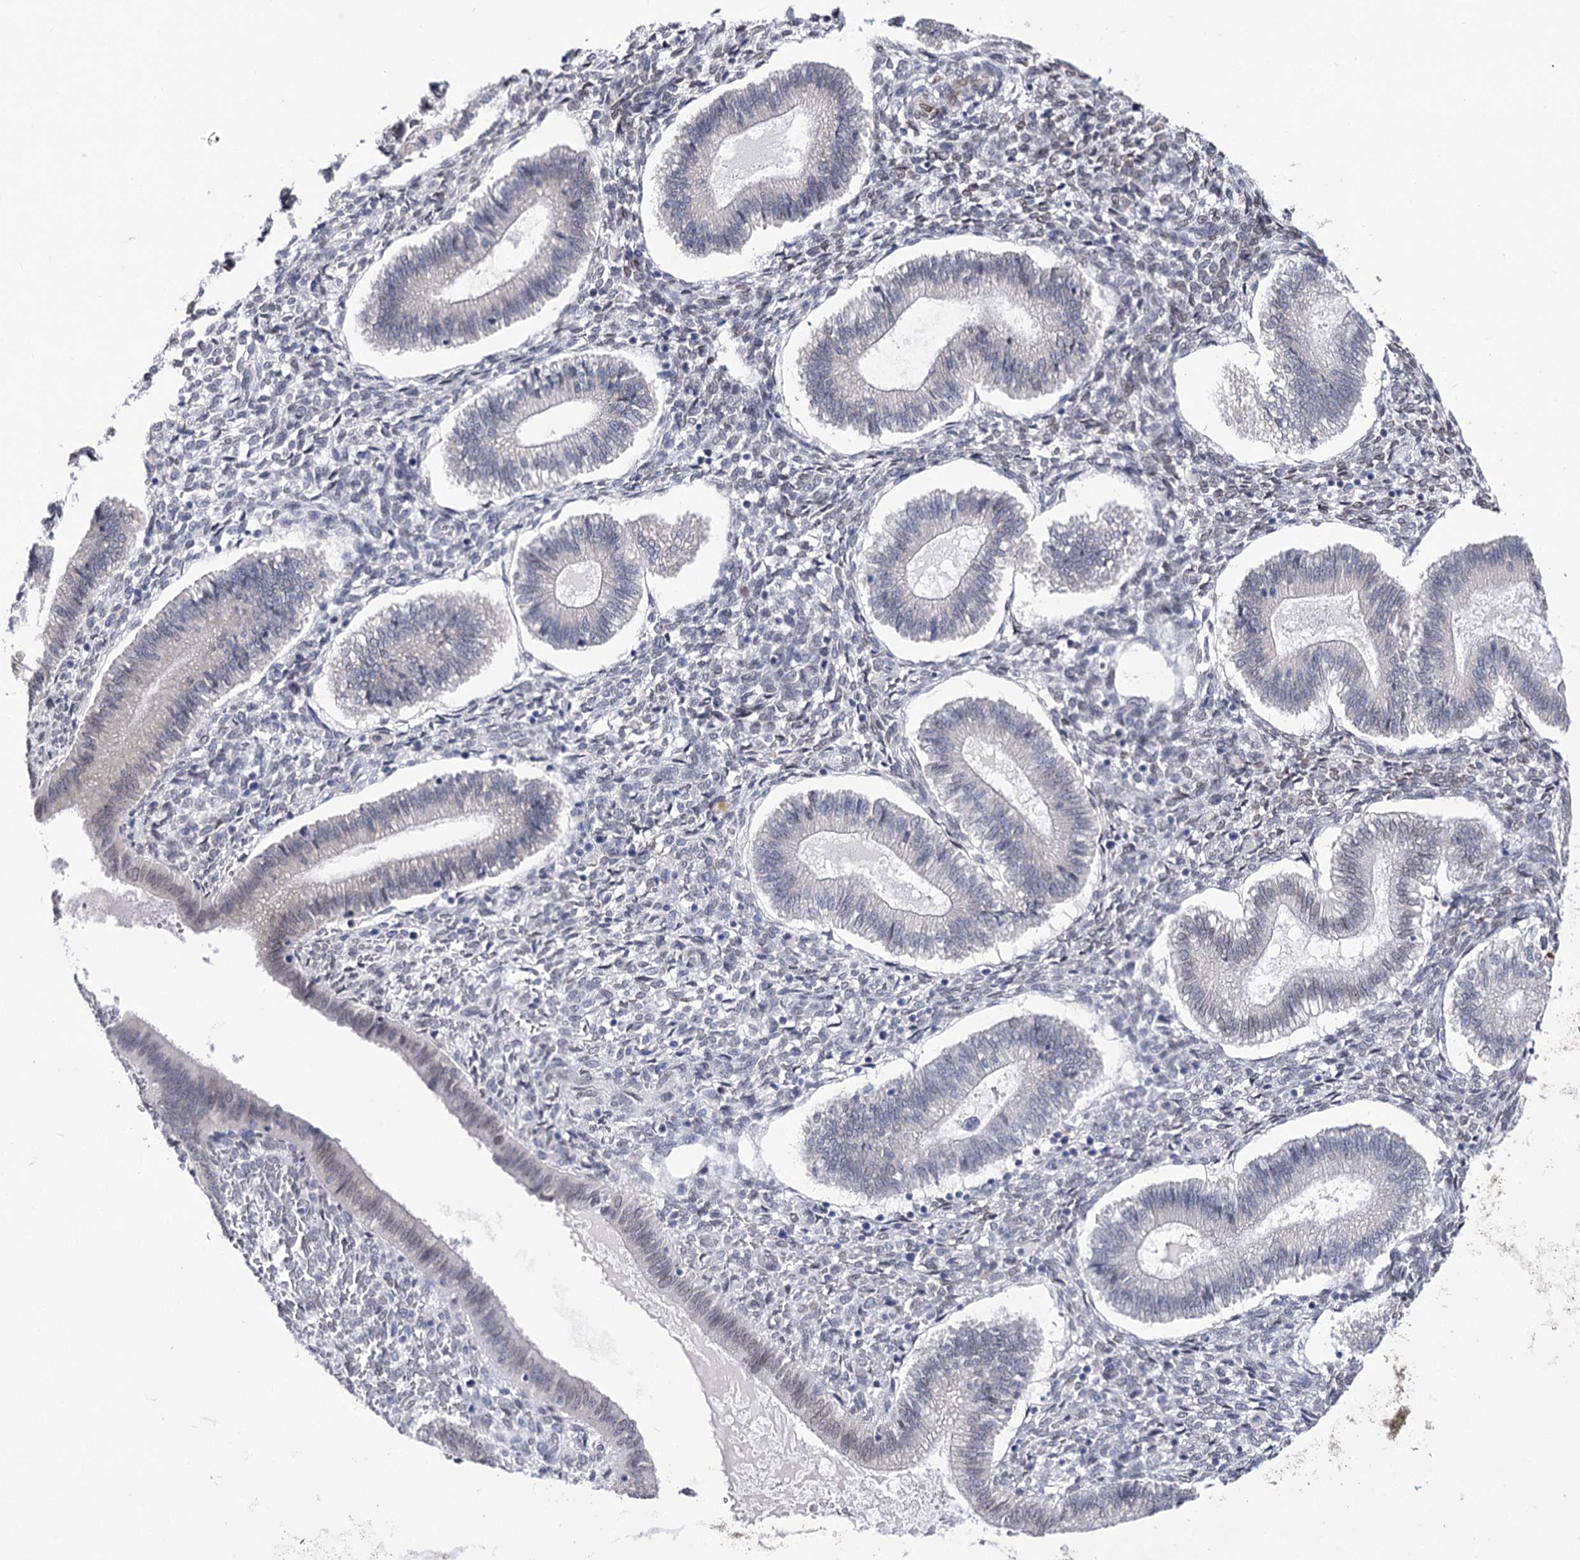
{"staining": {"intensity": "weak", "quantity": "<25%", "location": "nuclear"}, "tissue": "endometrium", "cell_type": "Cells in endometrial stroma", "image_type": "normal", "snomed": [{"axis": "morphology", "description": "Normal tissue, NOS"}, {"axis": "topography", "description": "Endometrium"}], "caption": "Immunohistochemistry photomicrograph of normal human endometrium stained for a protein (brown), which demonstrates no positivity in cells in endometrial stroma.", "gene": "TMEM201", "patient": {"sex": "female", "age": 25}}